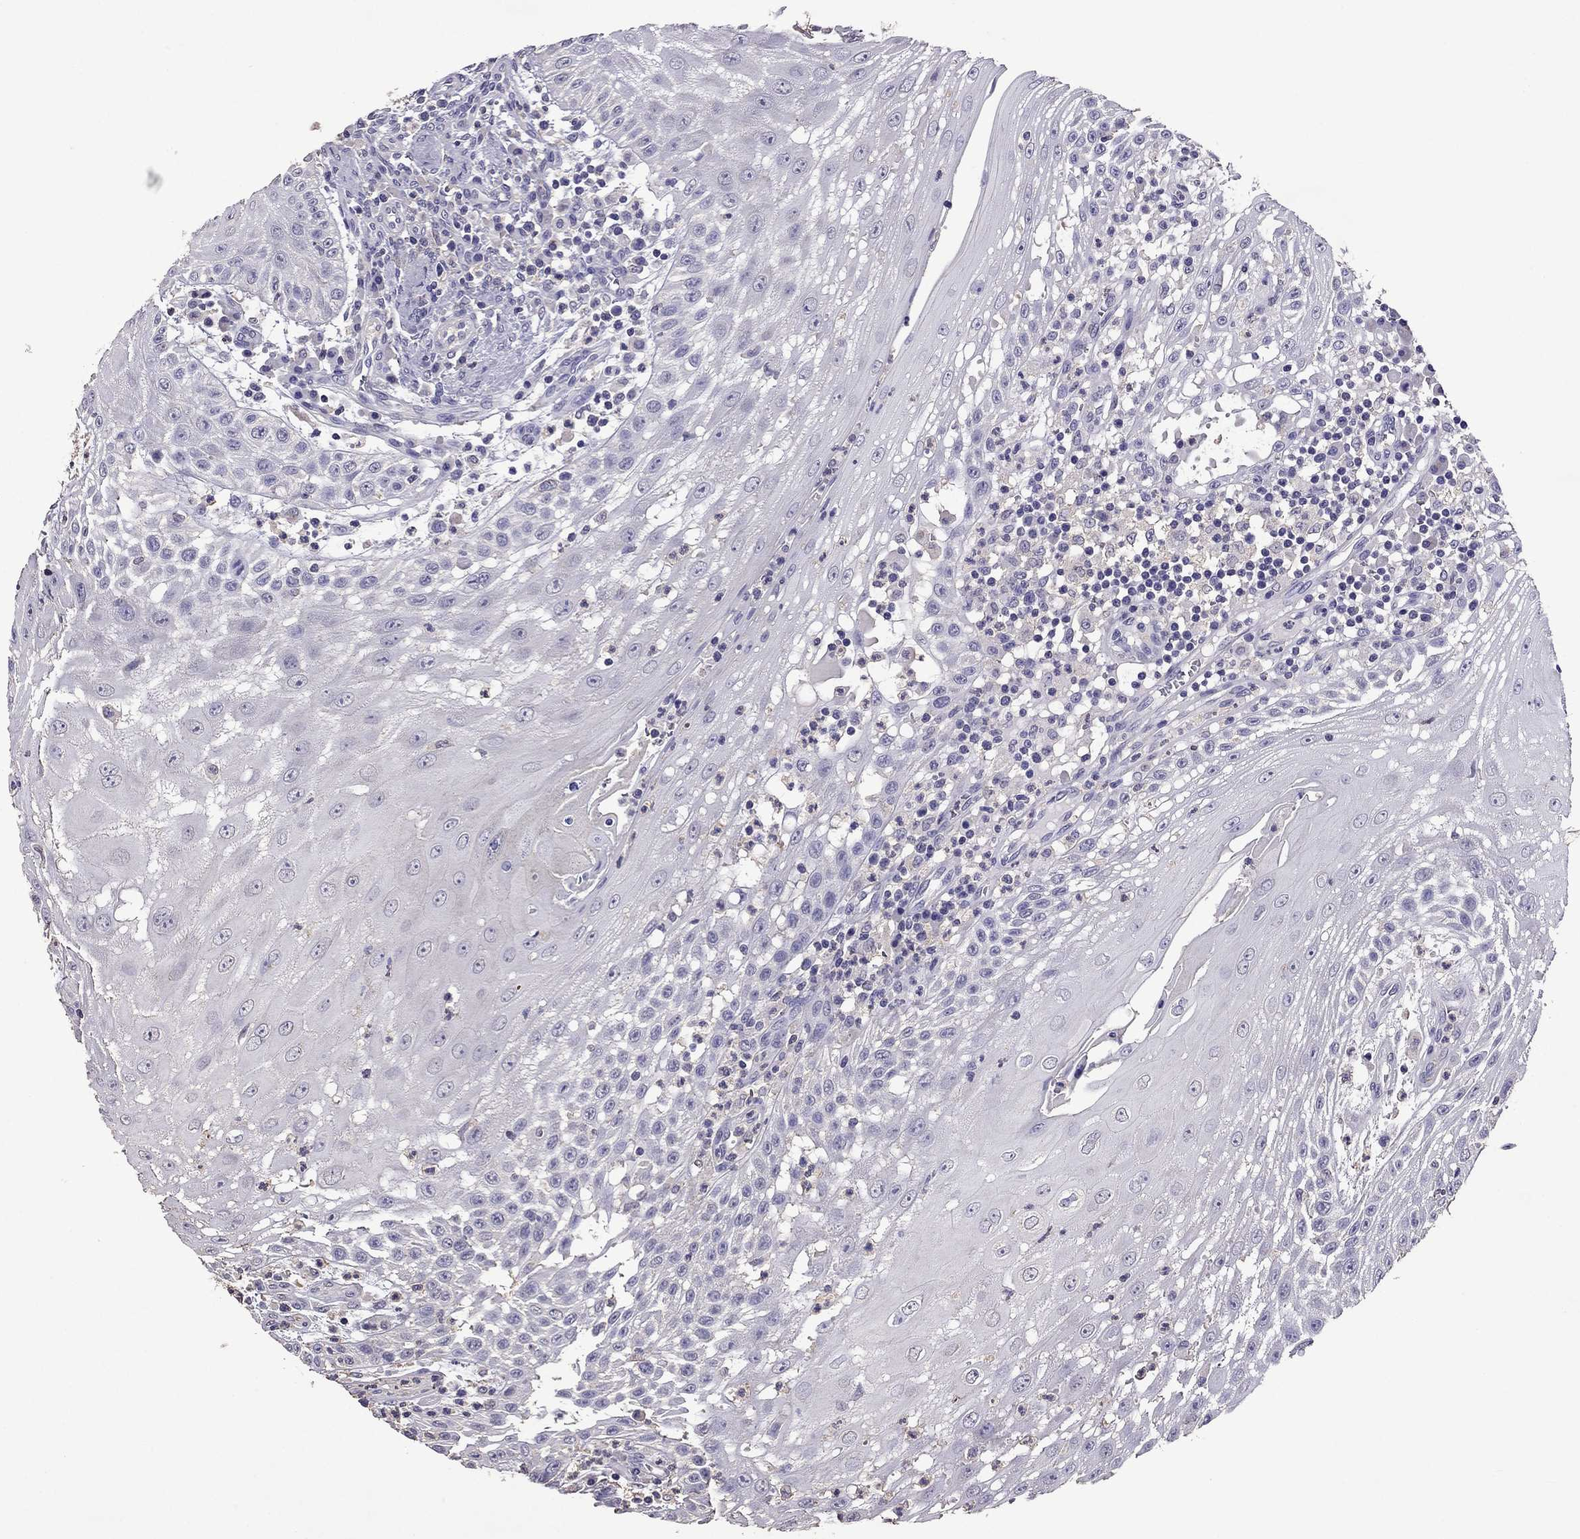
{"staining": {"intensity": "negative", "quantity": "none", "location": "none"}, "tissue": "head and neck cancer", "cell_type": "Tumor cells", "image_type": "cancer", "snomed": [{"axis": "morphology", "description": "Squamous cell carcinoma, NOS"}, {"axis": "topography", "description": "Oral tissue"}, {"axis": "topography", "description": "Head-Neck"}], "caption": "Head and neck cancer (squamous cell carcinoma) stained for a protein using IHC demonstrates no staining tumor cells.", "gene": "NKX3-1", "patient": {"sex": "male", "age": 58}}